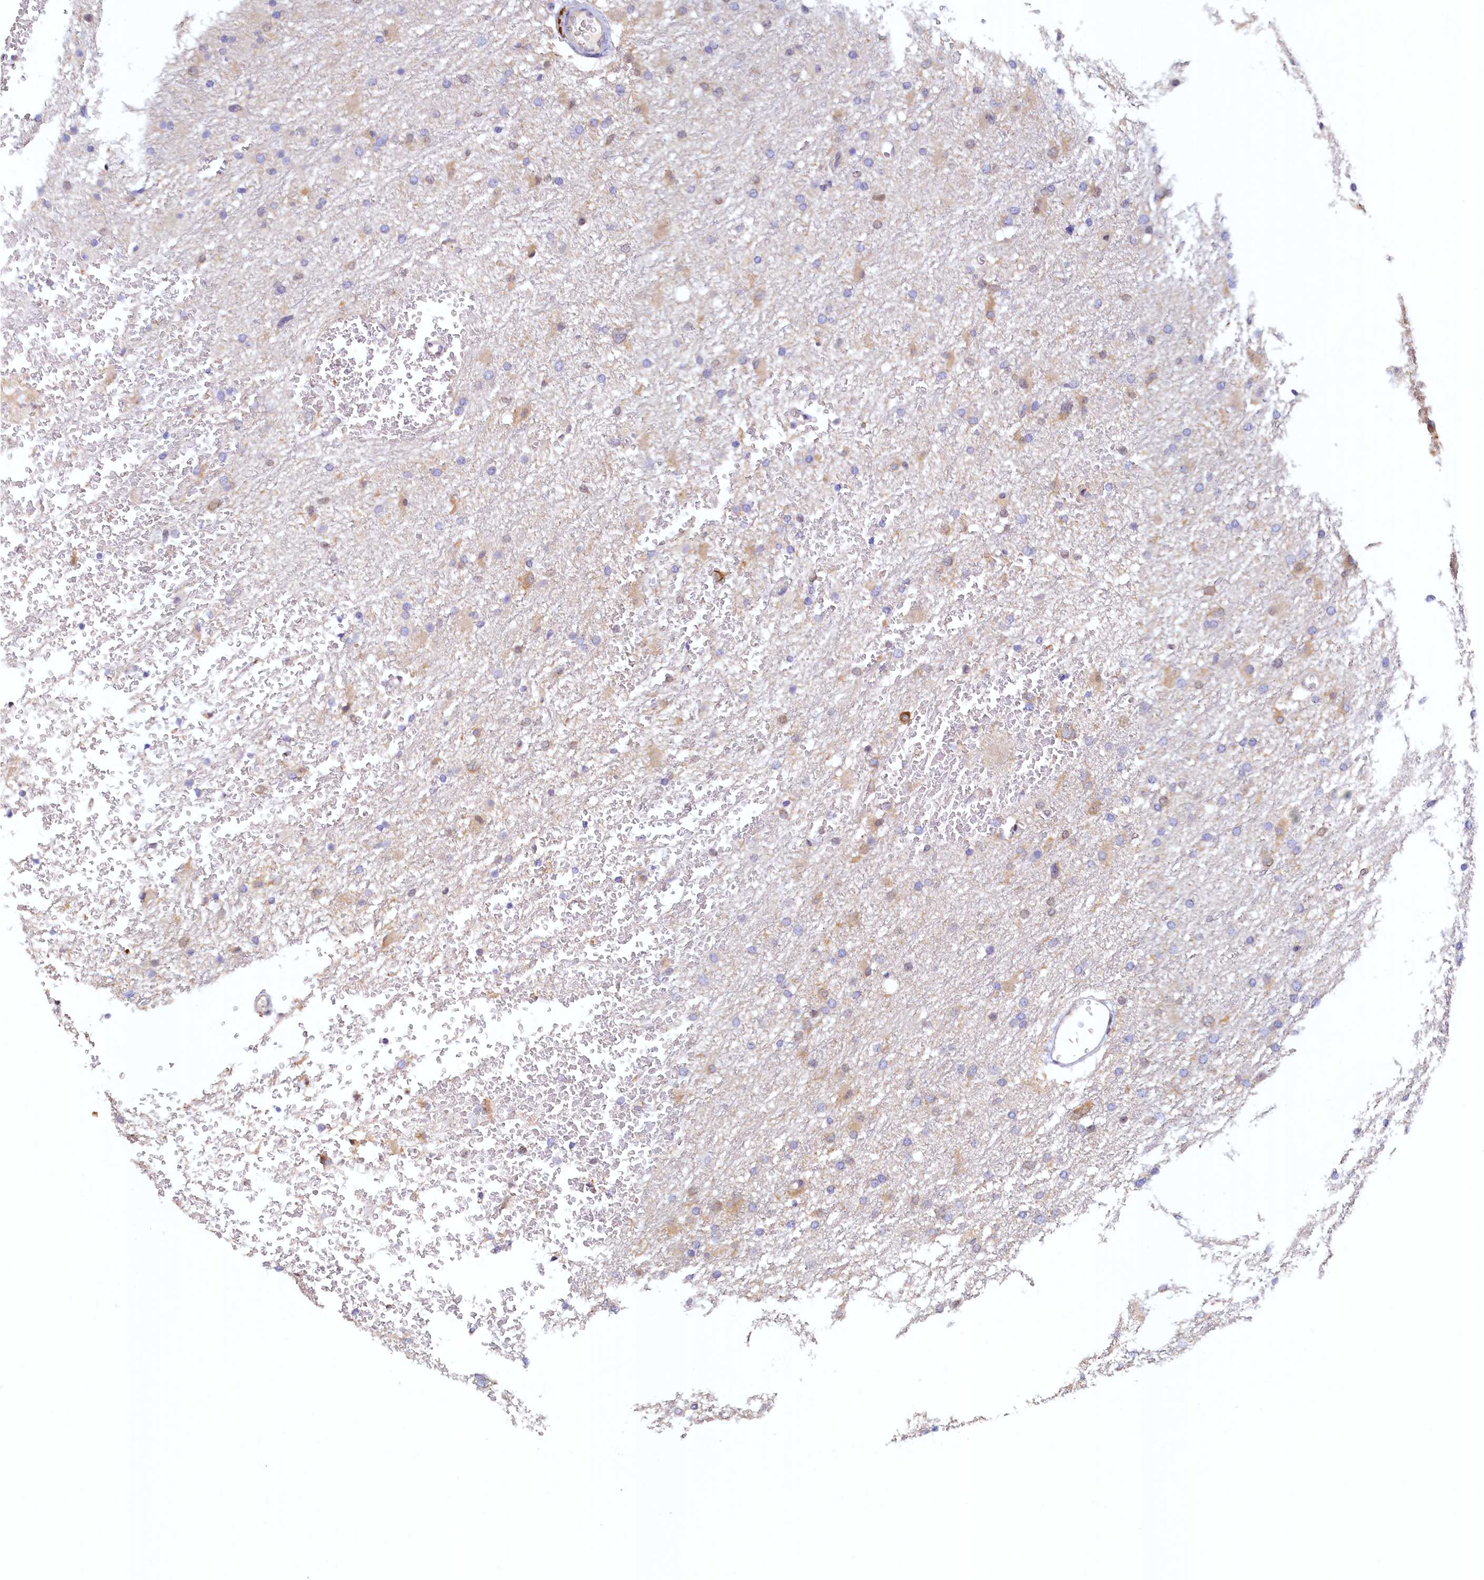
{"staining": {"intensity": "negative", "quantity": "none", "location": "none"}, "tissue": "glioma", "cell_type": "Tumor cells", "image_type": "cancer", "snomed": [{"axis": "morphology", "description": "Glioma, malignant, High grade"}, {"axis": "topography", "description": "Cerebral cortex"}], "caption": "A high-resolution micrograph shows immunohistochemistry staining of glioma, which shows no significant staining in tumor cells.", "gene": "PAAF1", "patient": {"sex": "female", "age": 36}}